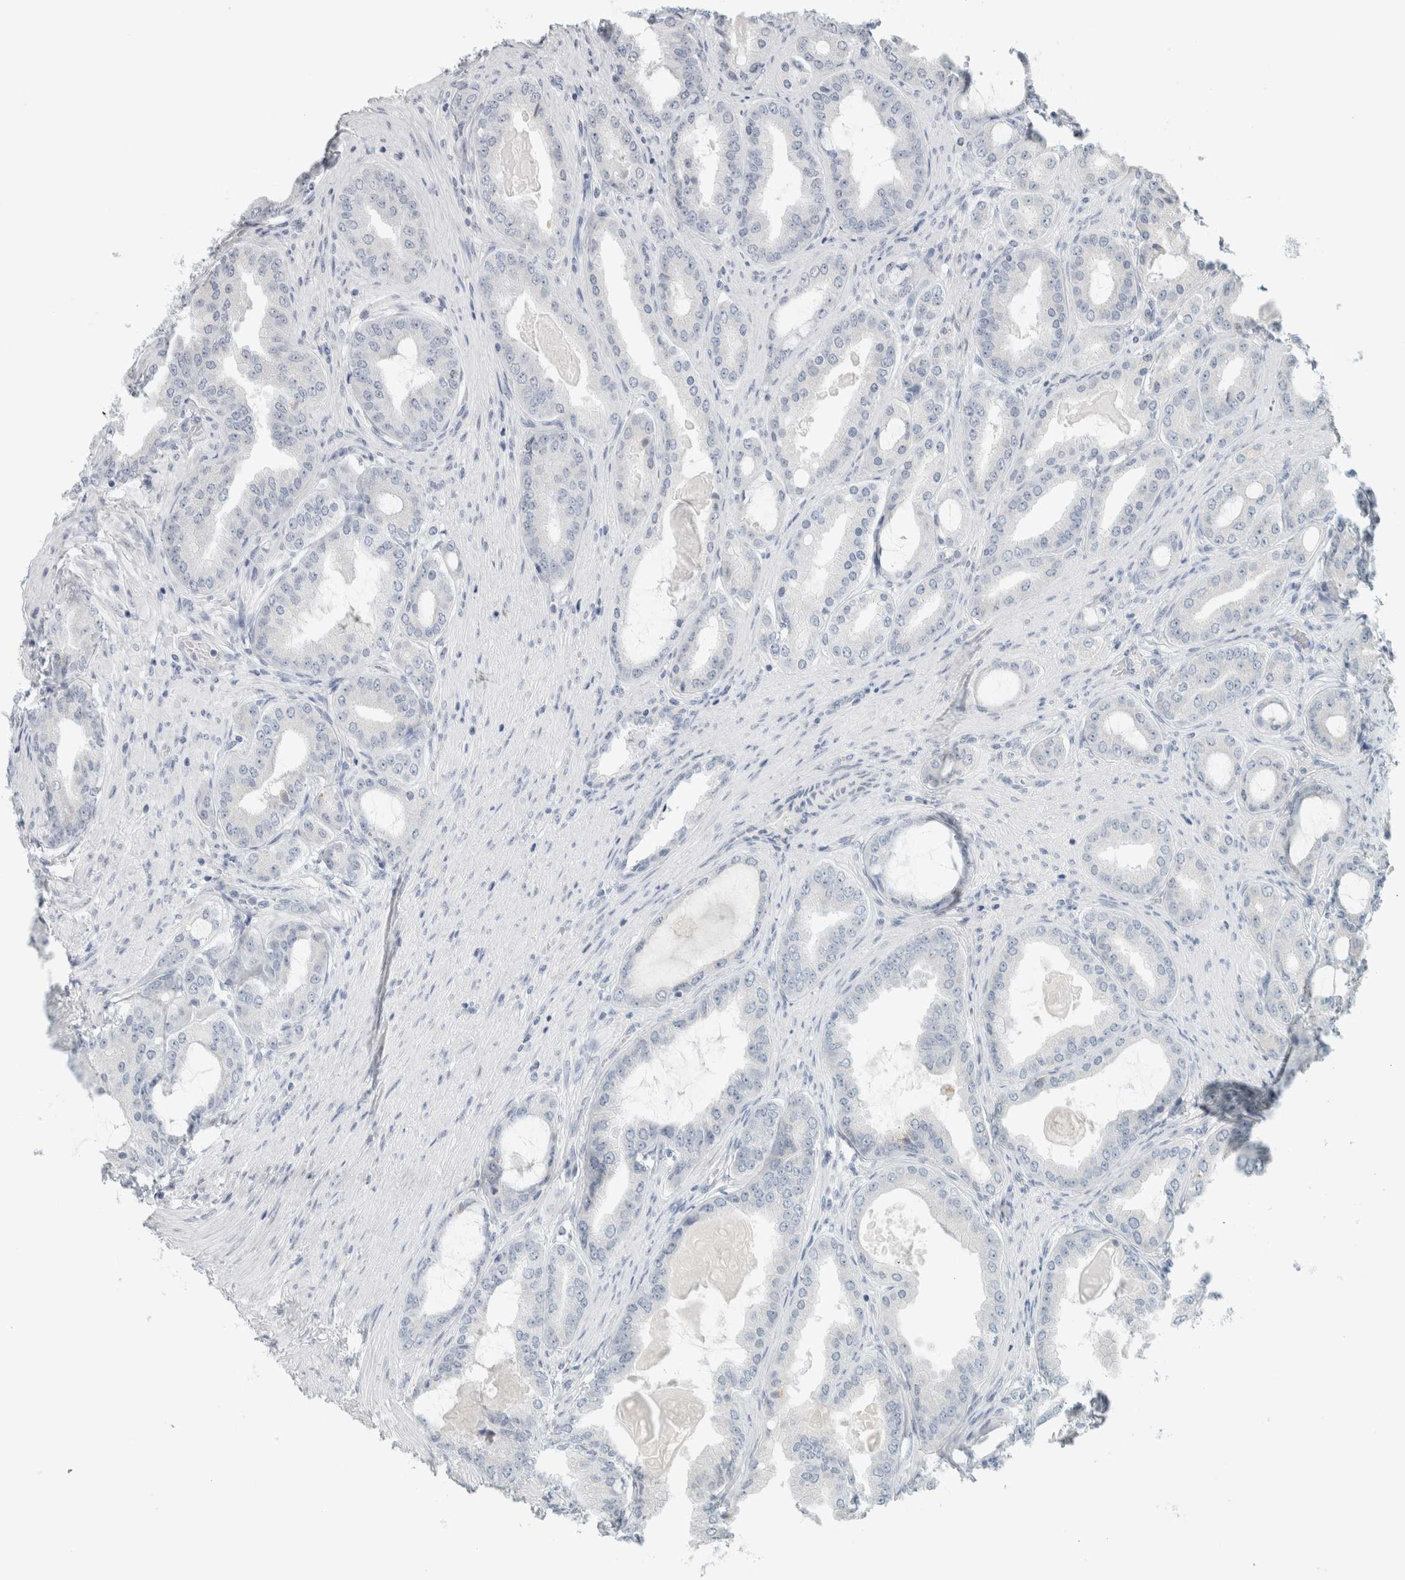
{"staining": {"intensity": "negative", "quantity": "none", "location": "none"}, "tissue": "prostate cancer", "cell_type": "Tumor cells", "image_type": "cancer", "snomed": [{"axis": "morphology", "description": "Adenocarcinoma, High grade"}, {"axis": "topography", "description": "Prostate"}], "caption": "High magnification brightfield microscopy of prostate cancer stained with DAB (3,3'-diaminobenzidine) (brown) and counterstained with hematoxylin (blue): tumor cells show no significant positivity.", "gene": "TRIT1", "patient": {"sex": "male", "age": 60}}